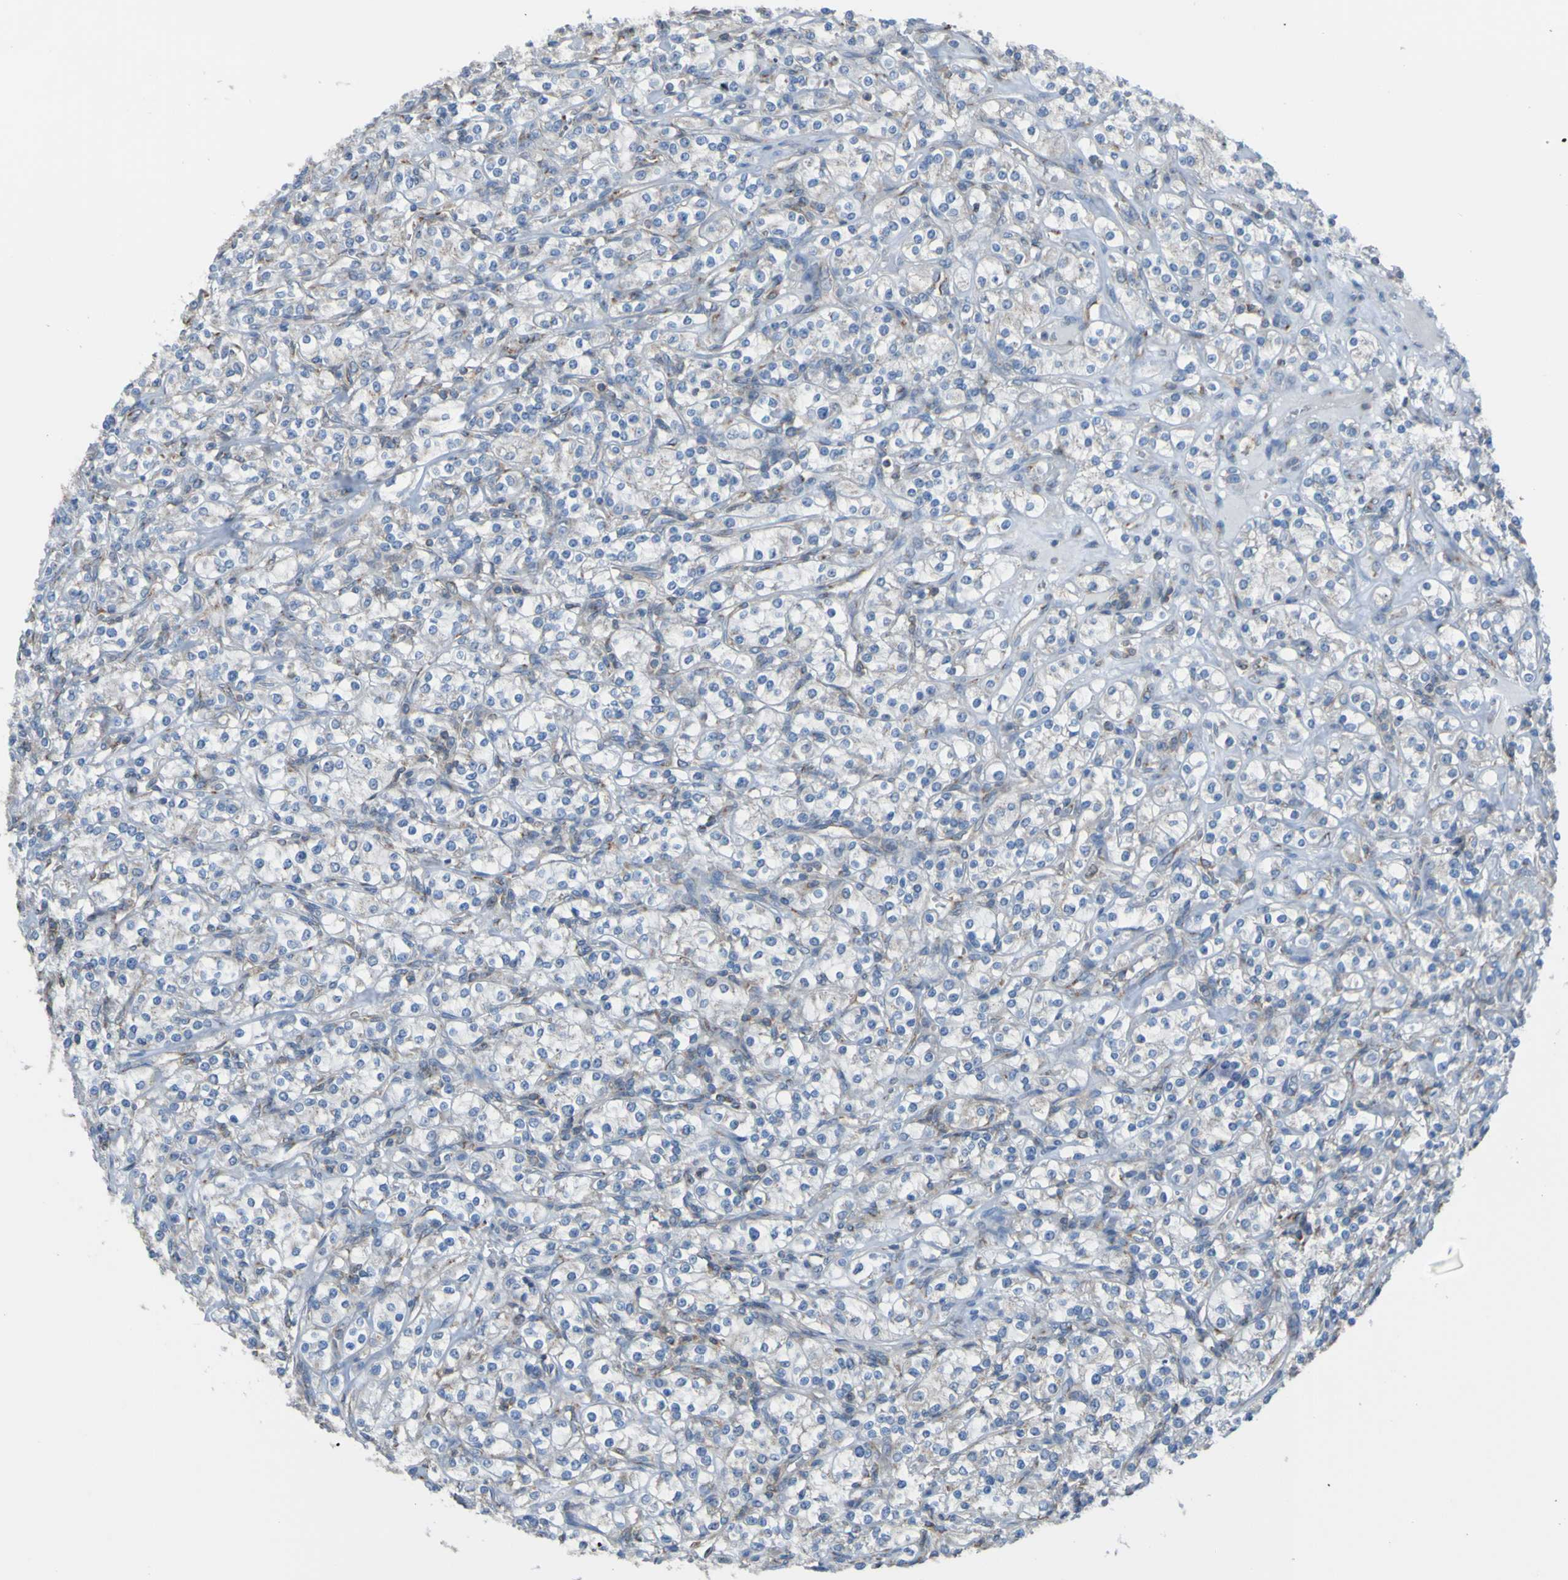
{"staining": {"intensity": "weak", "quantity": "25%-75%", "location": "cytoplasmic/membranous"}, "tissue": "renal cancer", "cell_type": "Tumor cells", "image_type": "cancer", "snomed": [{"axis": "morphology", "description": "Adenocarcinoma, NOS"}, {"axis": "topography", "description": "Kidney"}], "caption": "Adenocarcinoma (renal) was stained to show a protein in brown. There is low levels of weak cytoplasmic/membranous expression in about 25%-75% of tumor cells.", "gene": "MINAR1", "patient": {"sex": "male", "age": 77}}